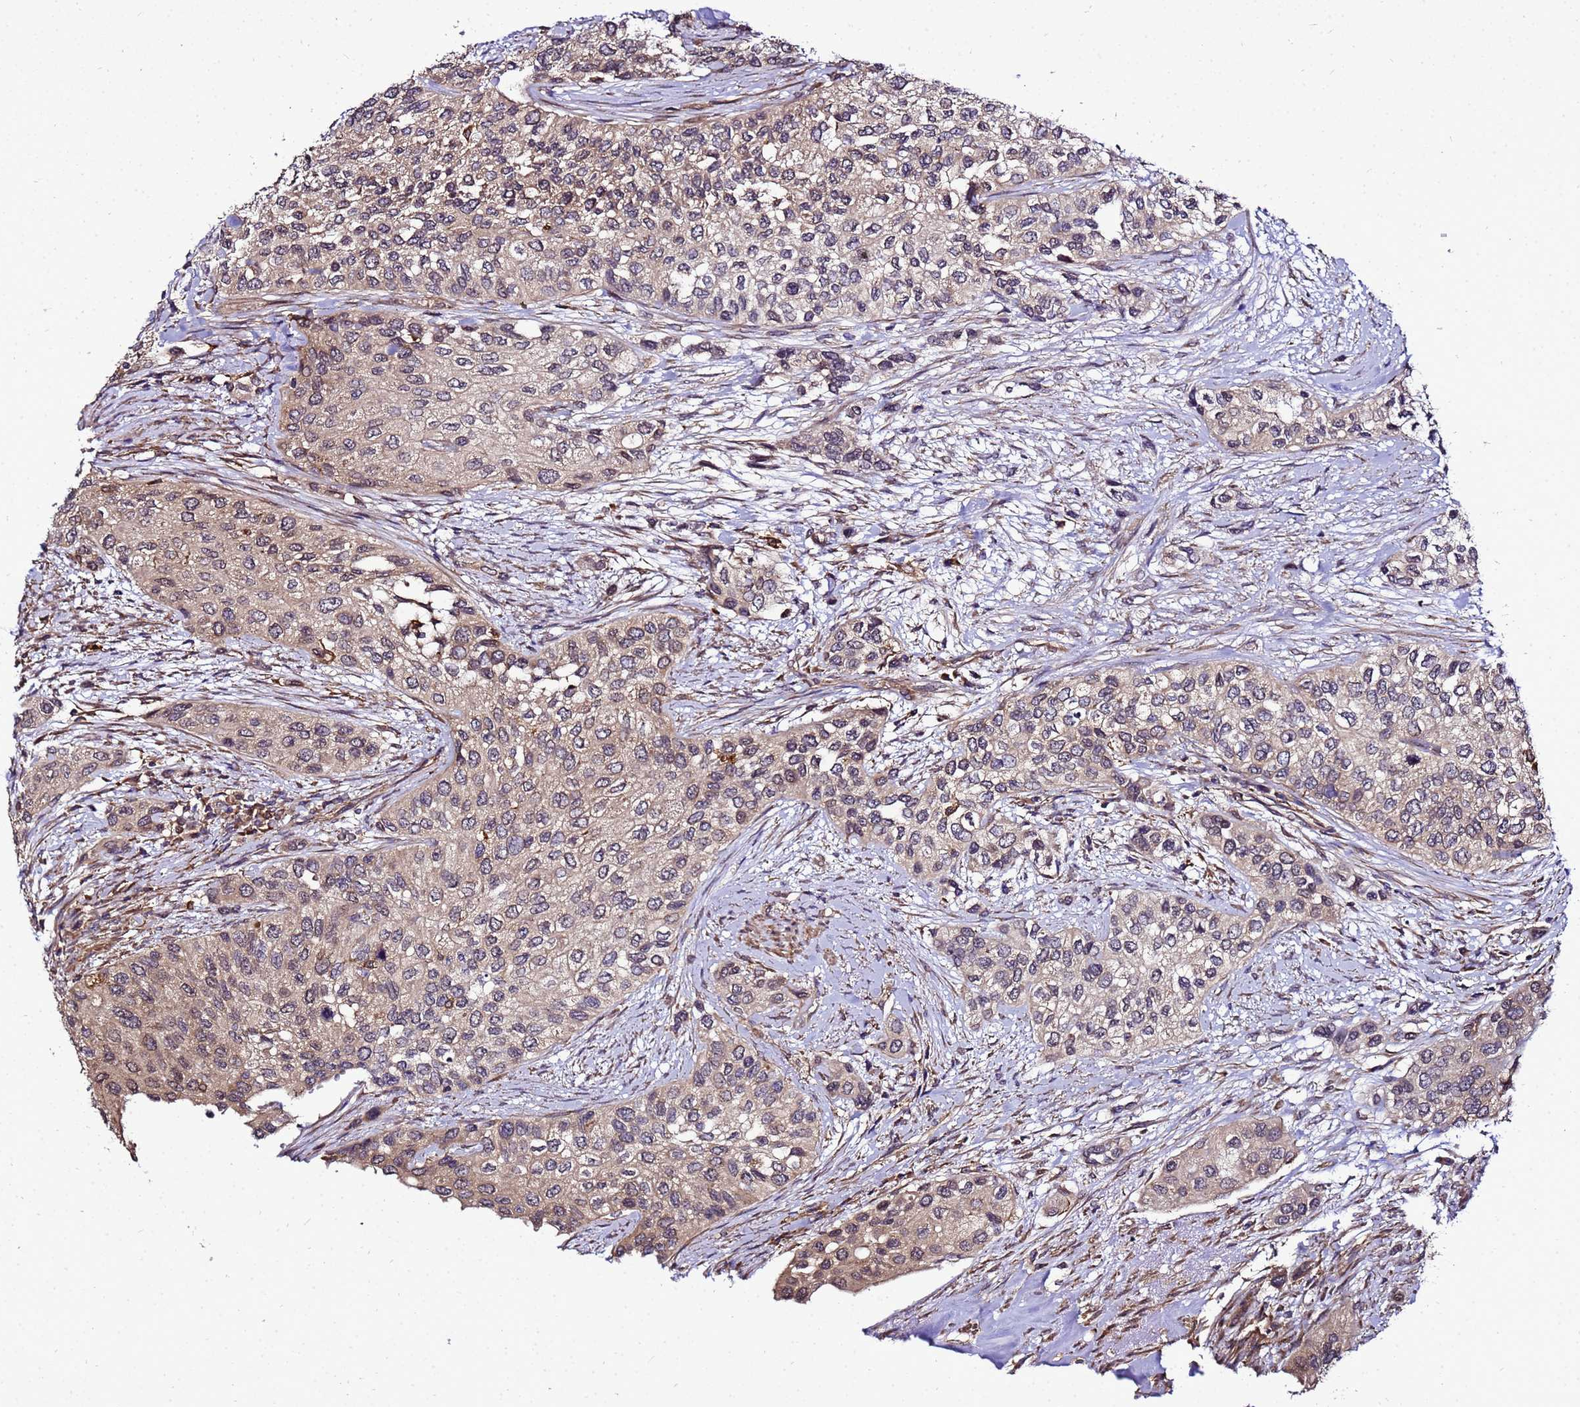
{"staining": {"intensity": "weak", "quantity": ">75%", "location": "cytoplasmic/membranous"}, "tissue": "urothelial cancer", "cell_type": "Tumor cells", "image_type": "cancer", "snomed": [{"axis": "morphology", "description": "Normal tissue, NOS"}, {"axis": "morphology", "description": "Urothelial carcinoma, High grade"}, {"axis": "topography", "description": "Vascular tissue"}, {"axis": "topography", "description": "Urinary bladder"}], "caption": "Urothelial cancer tissue displays weak cytoplasmic/membranous expression in approximately >75% of tumor cells (DAB IHC with brightfield microscopy, high magnification).", "gene": "TRABD", "patient": {"sex": "female", "age": 56}}